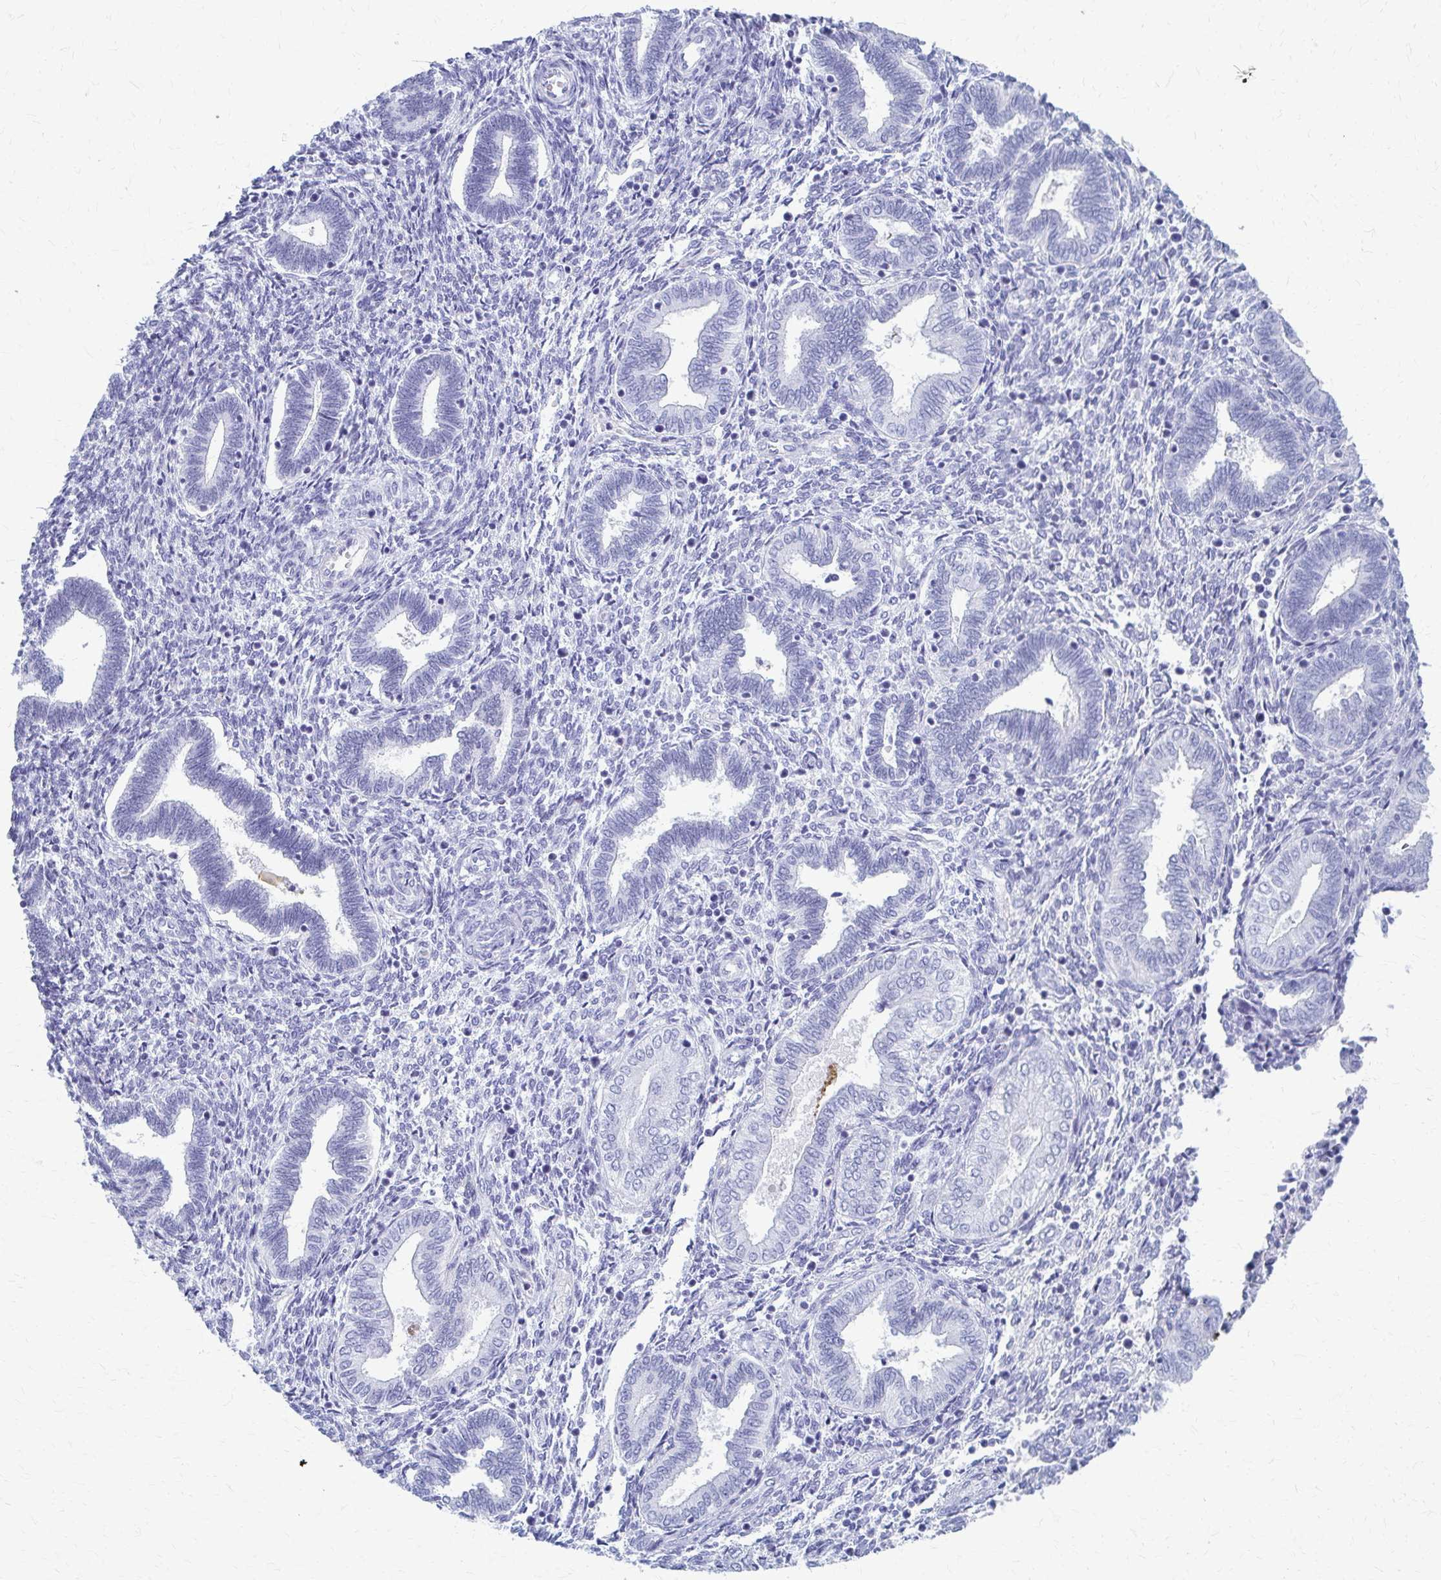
{"staining": {"intensity": "negative", "quantity": "none", "location": "none"}, "tissue": "endometrium", "cell_type": "Cells in endometrial stroma", "image_type": "normal", "snomed": [{"axis": "morphology", "description": "Normal tissue, NOS"}, {"axis": "topography", "description": "Endometrium"}], "caption": "Immunohistochemistry (IHC) micrograph of unremarkable human endometrium stained for a protein (brown), which exhibits no positivity in cells in endometrial stroma.", "gene": "CELF5", "patient": {"sex": "female", "age": 42}}